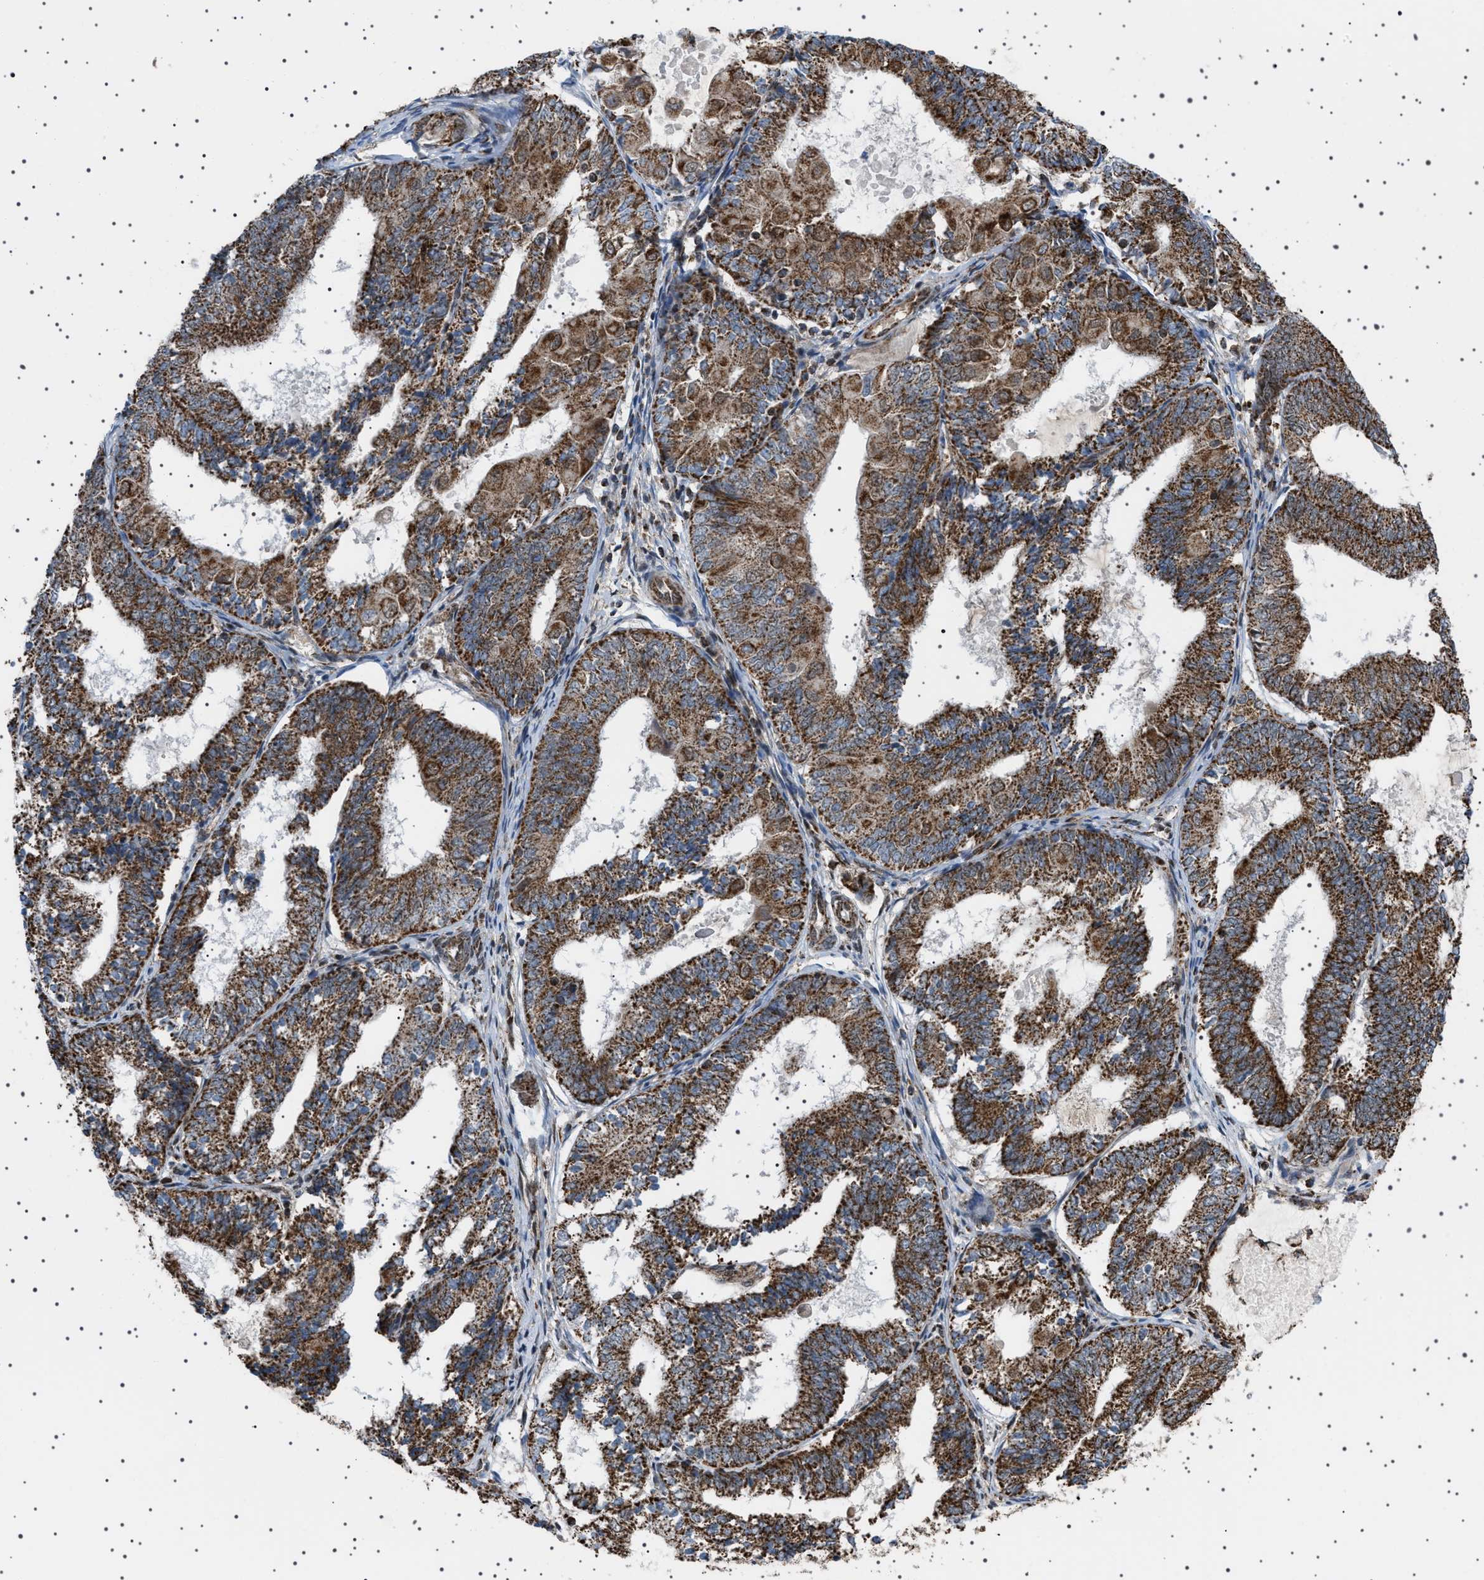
{"staining": {"intensity": "strong", "quantity": ">75%", "location": "cytoplasmic/membranous"}, "tissue": "endometrial cancer", "cell_type": "Tumor cells", "image_type": "cancer", "snomed": [{"axis": "morphology", "description": "Adenocarcinoma, NOS"}, {"axis": "topography", "description": "Endometrium"}], "caption": "DAB (3,3'-diaminobenzidine) immunohistochemical staining of human endometrial cancer reveals strong cytoplasmic/membranous protein positivity in approximately >75% of tumor cells.", "gene": "MELK", "patient": {"sex": "female", "age": 81}}